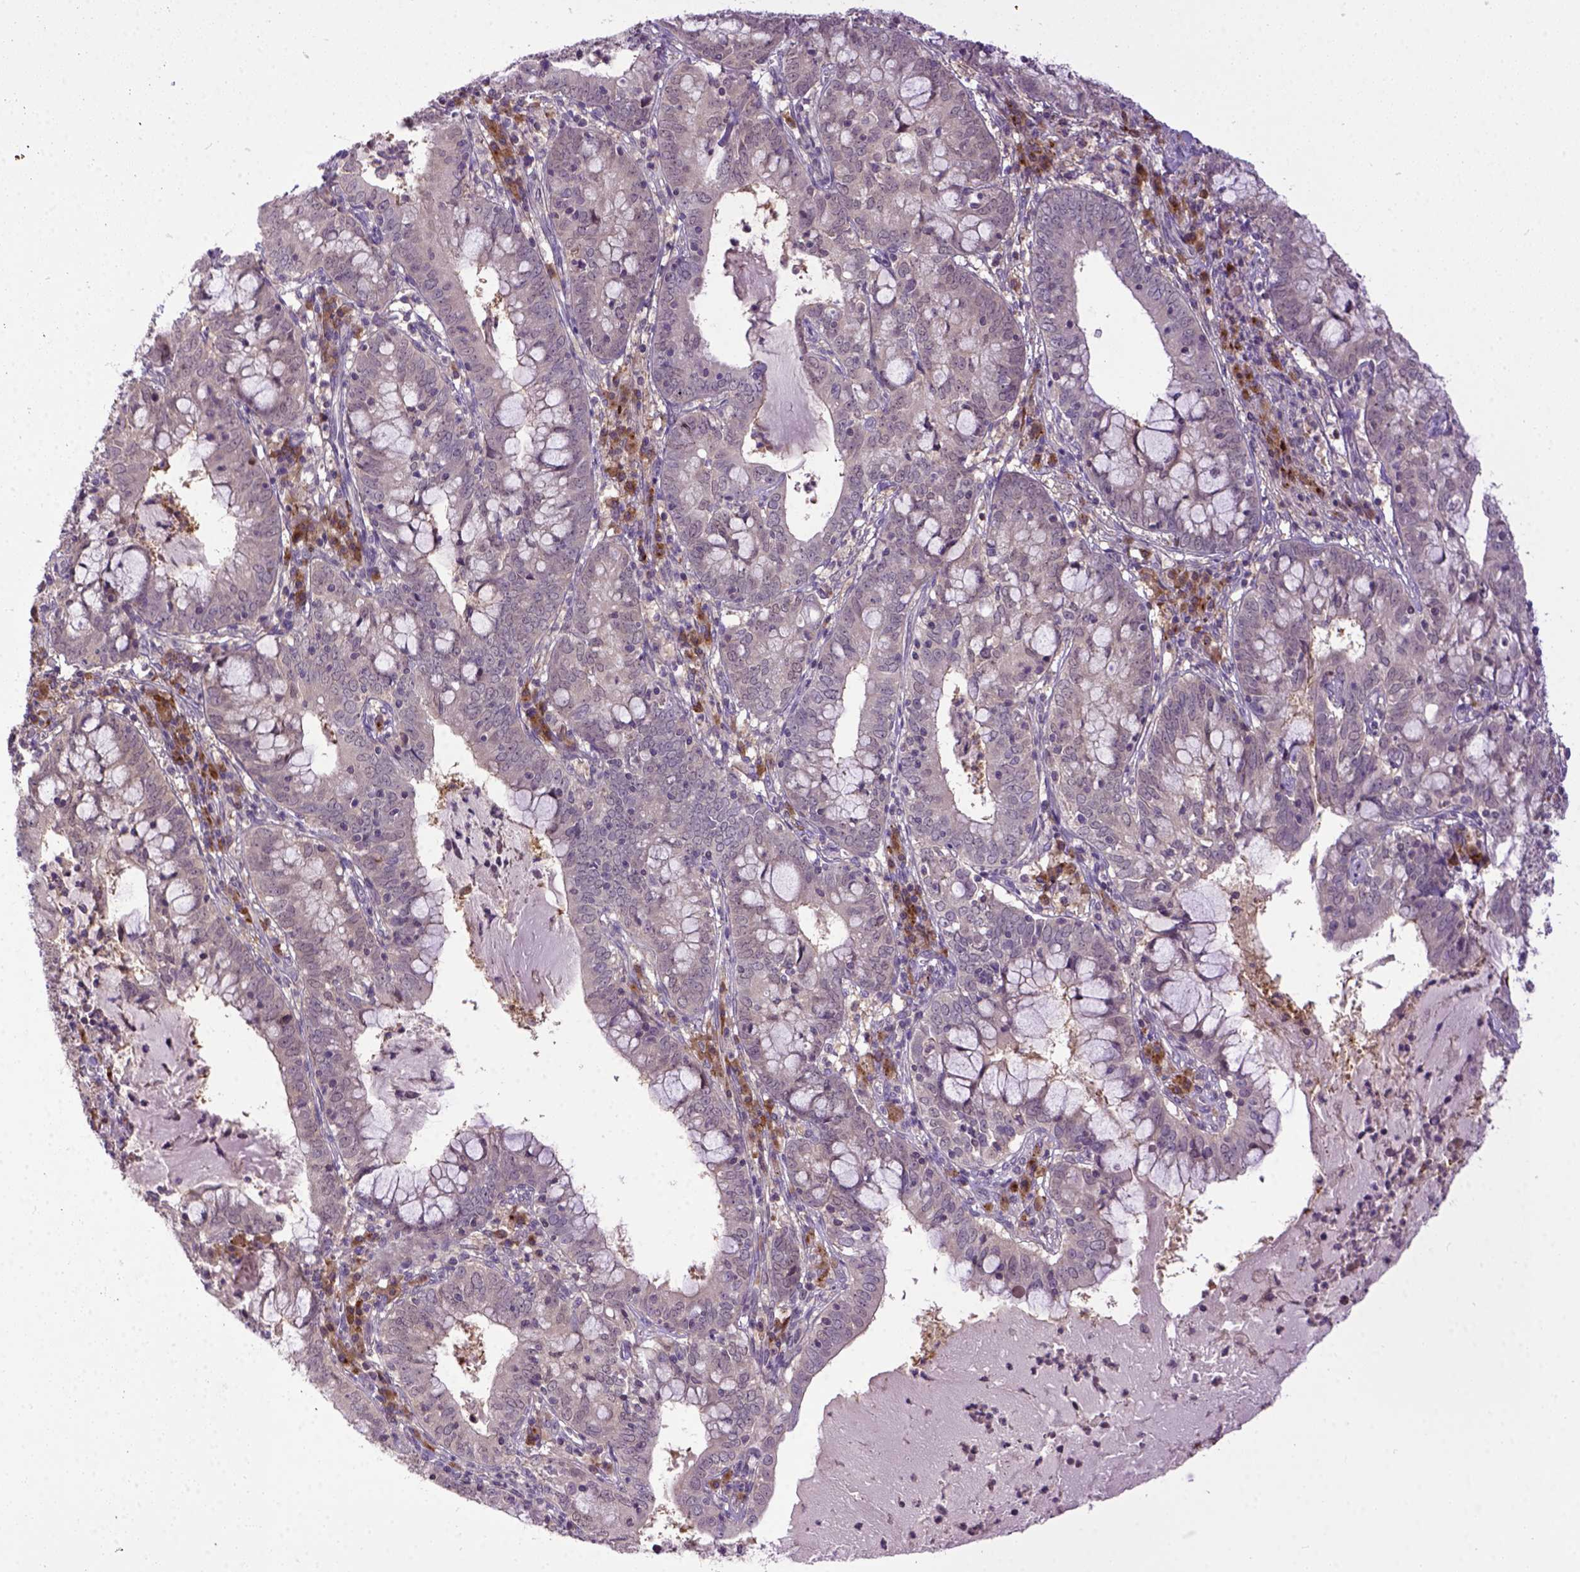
{"staining": {"intensity": "negative", "quantity": "none", "location": "none"}, "tissue": "cervical cancer", "cell_type": "Tumor cells", "image_type": "cancer", "snomed": [{"axis": "morphology", "description": "Adenocarcinoma, NOS"}, {"axis": "topography", "description": "Cervix"}], "caption": "Immunohistochemistry image of human adenocarcinoma (cervical) stained for a protein (brown), which demonstrates no staining in tumor cells.", "gene": "CPNE1", "patient": {"sex": "female", "age": 40}}